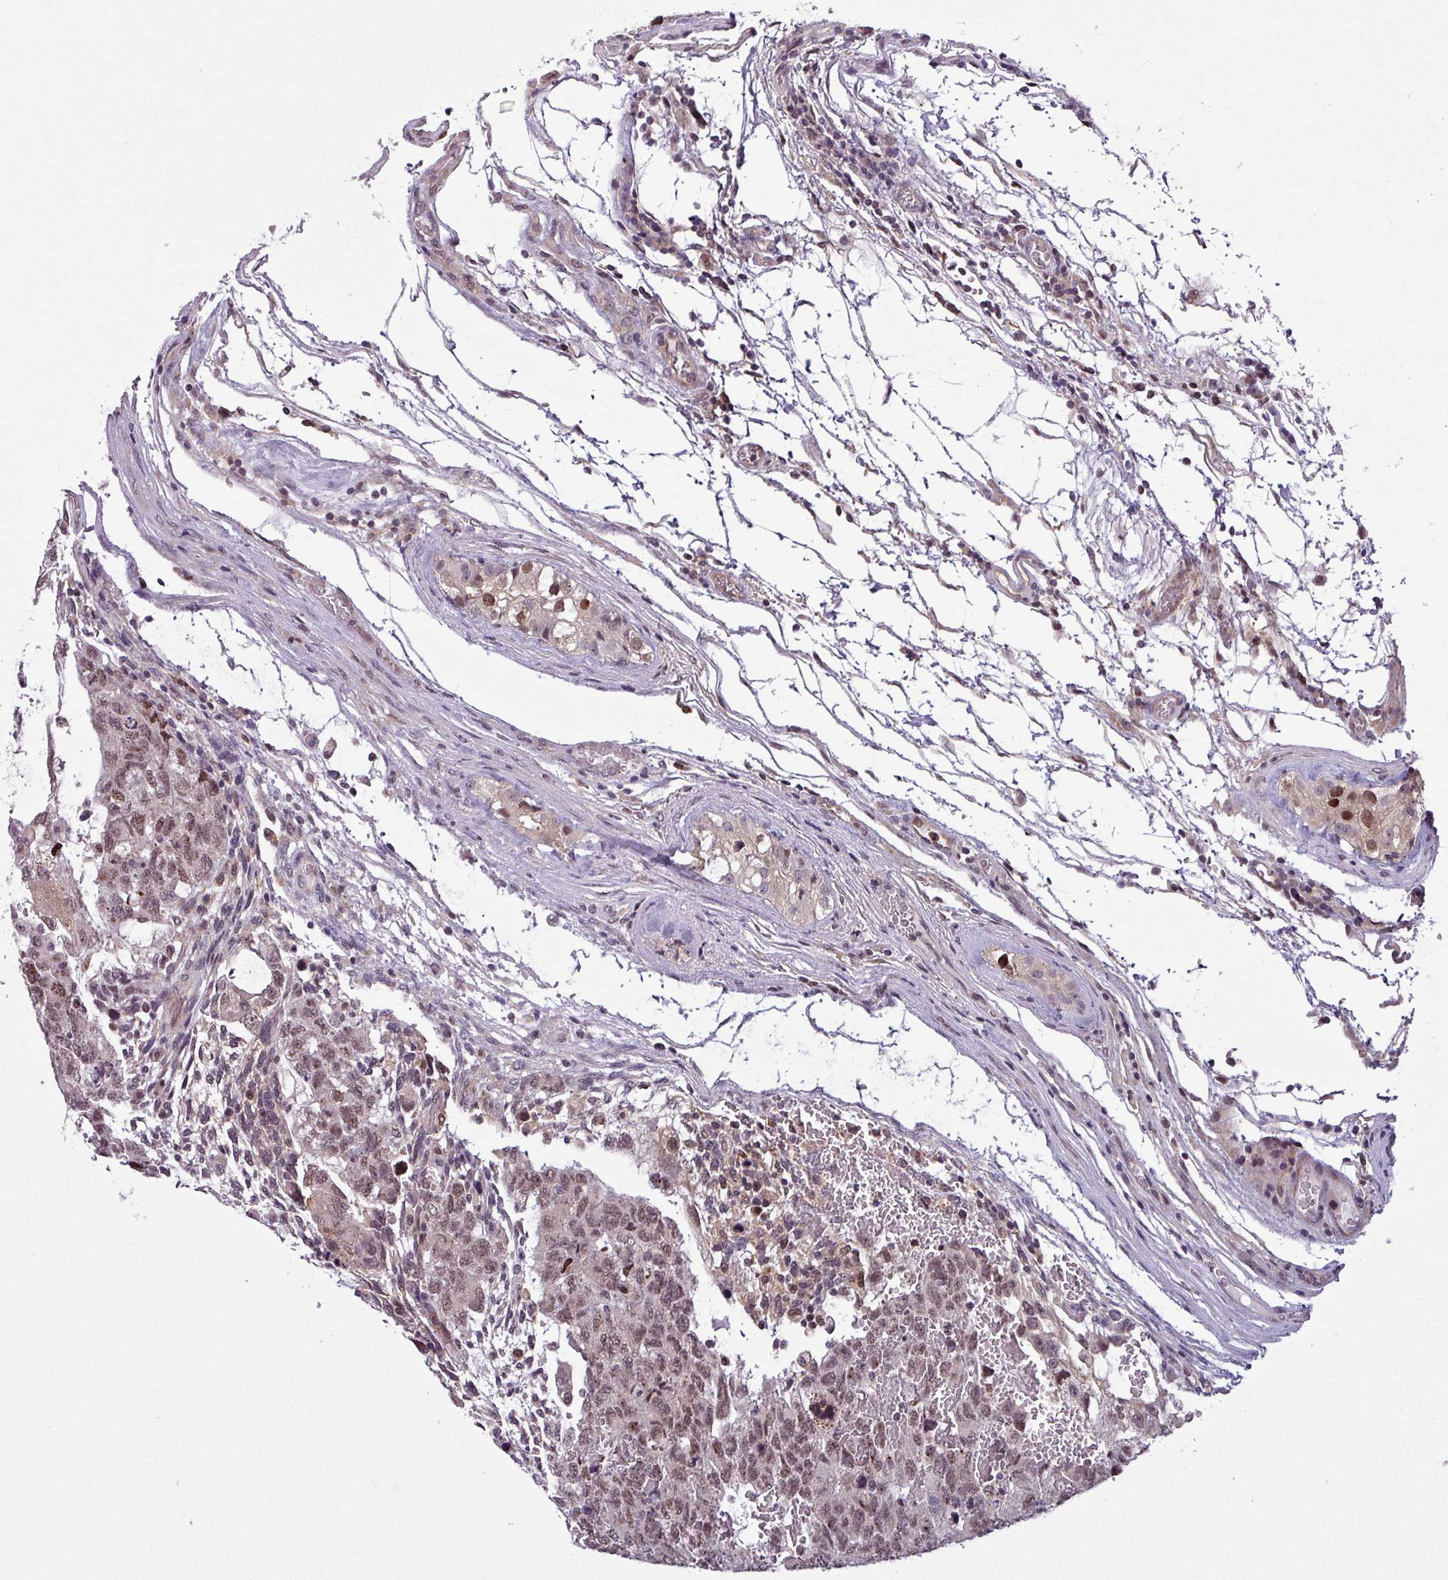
{"staining": {"intensity": "weak", "quantity": ">75%", "location": "nuclear"}, "tissue": "testis cancer", "cell_type": "Tumor cells", "image_type": "cancer", "snomed": [{"axis": "morphology", "description": "Normal tissue, NOS"}, {"axis": "morphology", "description": "Carcinoma, Embryonal, NOS"}, {"axis": "topography", "description": "Testis"}], "caption": "Immunohistochemistry (IHC) image of human testis cancer (embryonal carcinoma) stained for a protein (brown), which reveals low levels of weak nuclear staining in about >75% of tumor cells.", "gene": "NPFFR1", "patient": {"sex": "male", "age": 36}}